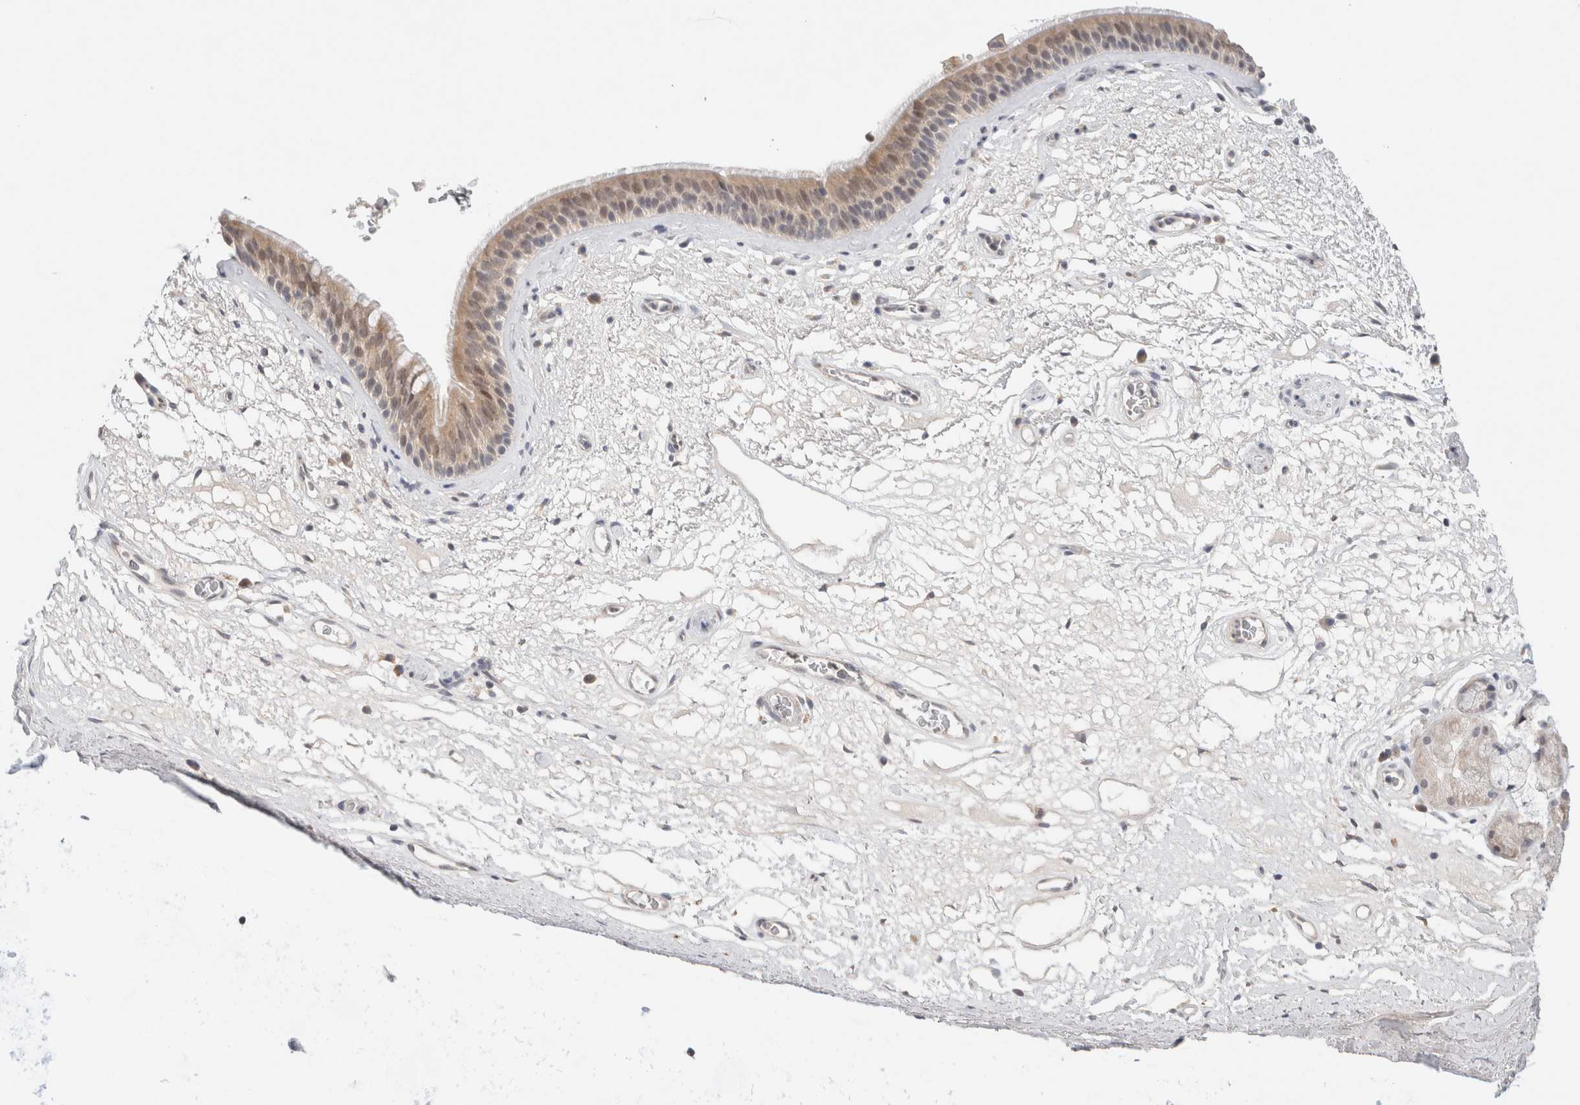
{"staining": {"intensity": "moderate", "quantity": ">75%", "location": "cytoplasmic/membranous,nuclear"}, "tissue": "bronchus", "cell_type": "Respiratory epithelial cells", "image_type": "normal", "snomed": [{"axis": "morphology", "description": "Normal tissue, NOS"}, {"axis": "topography", "description": "Cartilage tissue"}], "caption": "Immunohistochemical staining of unremarkable bronchus exhibits >75% levels of moderate cytoplasmic/membranous,nuclear protein staining in approximately >75% of respiratory epithelial cells. (brown staining indicates protein expression, while blue staining denotes nuclei).", "gene": "ERI3", "patient": {"sex": "female", "age": 63}}